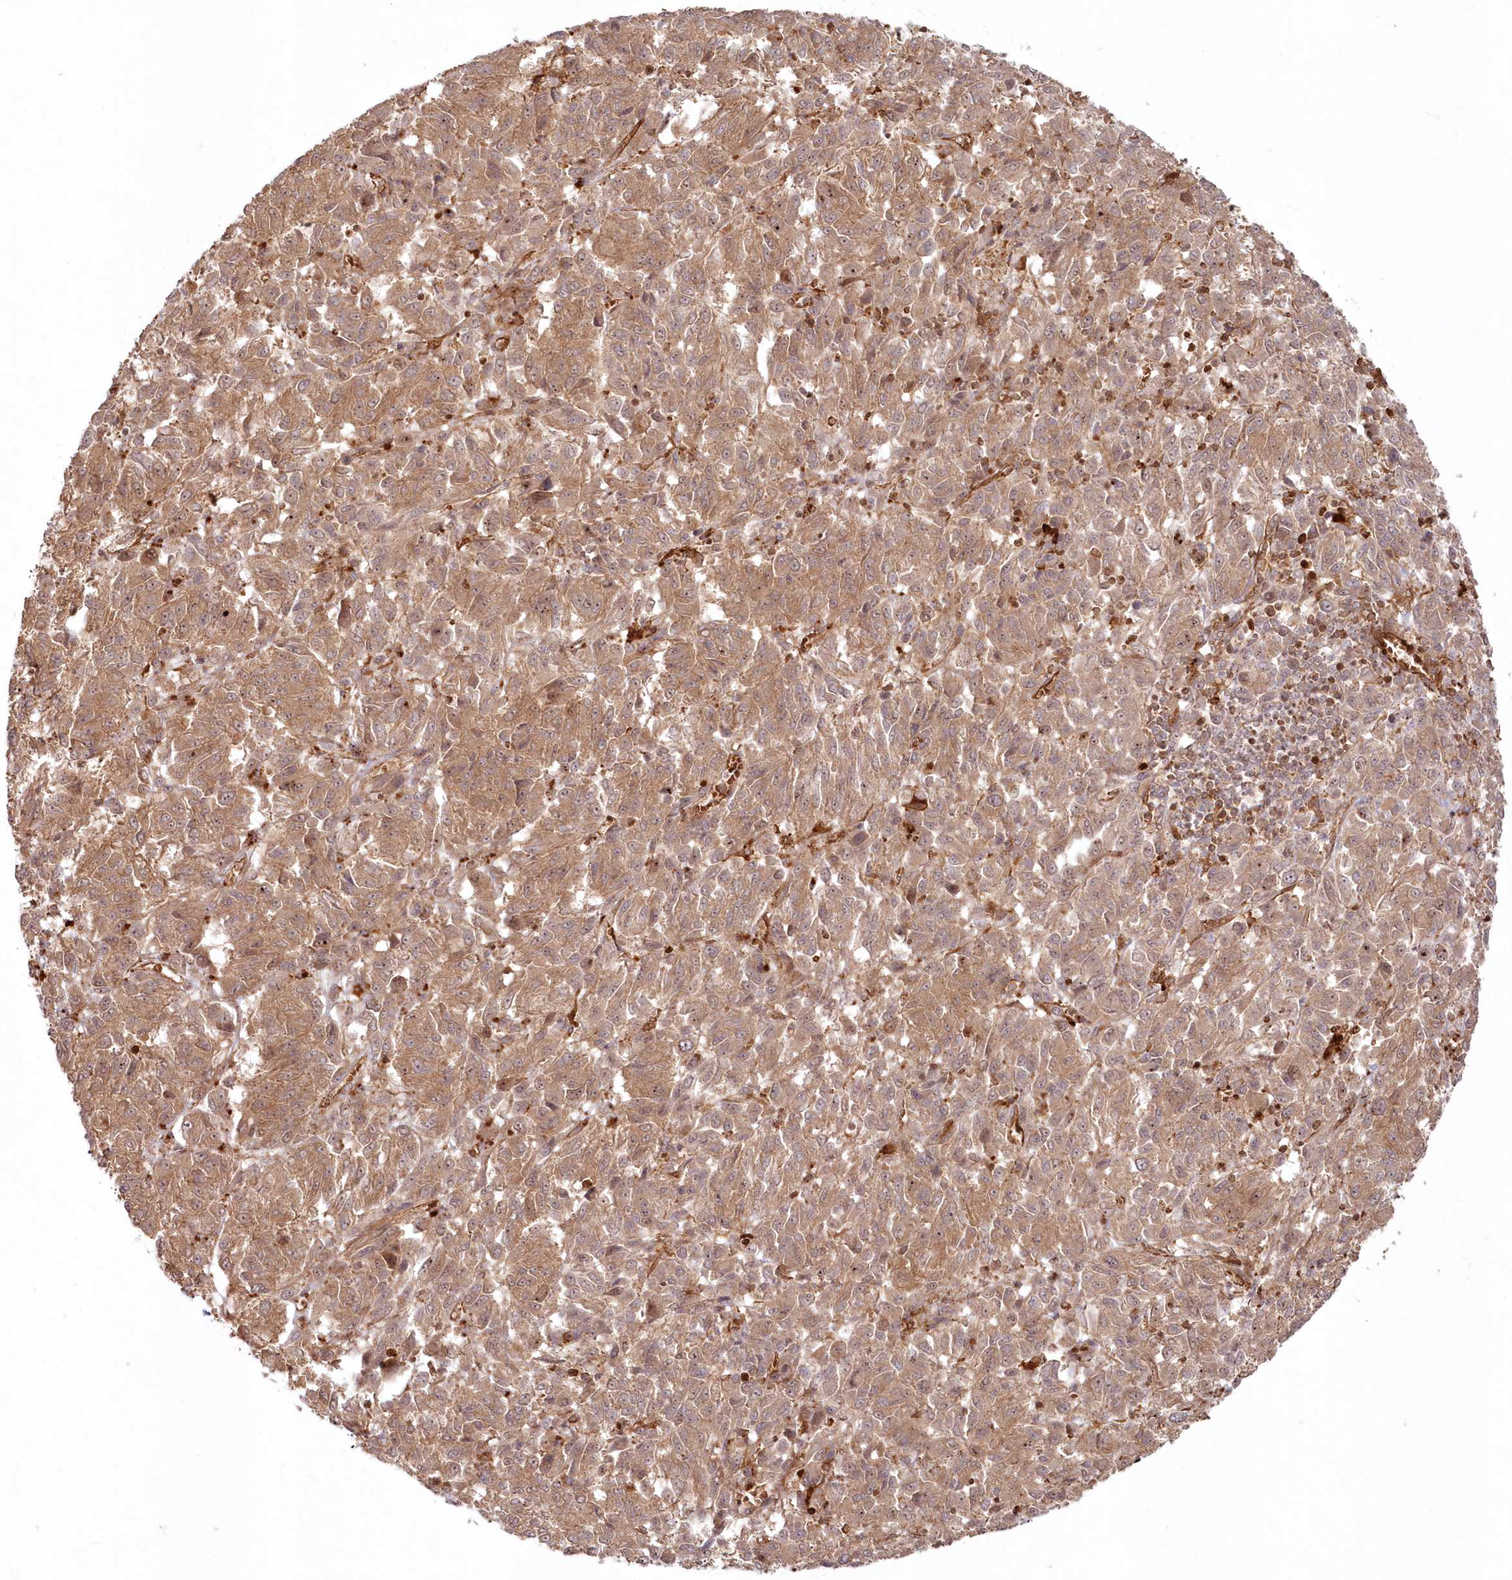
{"staining": {"intensity": "moderate", "quantity": ">75%", "location": "cytoplasmic/membranous"}, "tissue": "melanoma", "cell_type": "Tumor cells", "image_type": "cancer", "snomed": [{"axis": "morphology", "description": "Malignant melanoma, Metastatic site"}, {"axis": "topography", "description": "Lung"}], "caption": "Tumor cells display medium levels of moderate cytoplasmic/membranous staining in about >75% of cells in human melanoma.", "gene": "RGCC", "patient": {"sex": "male", "age": 64}}